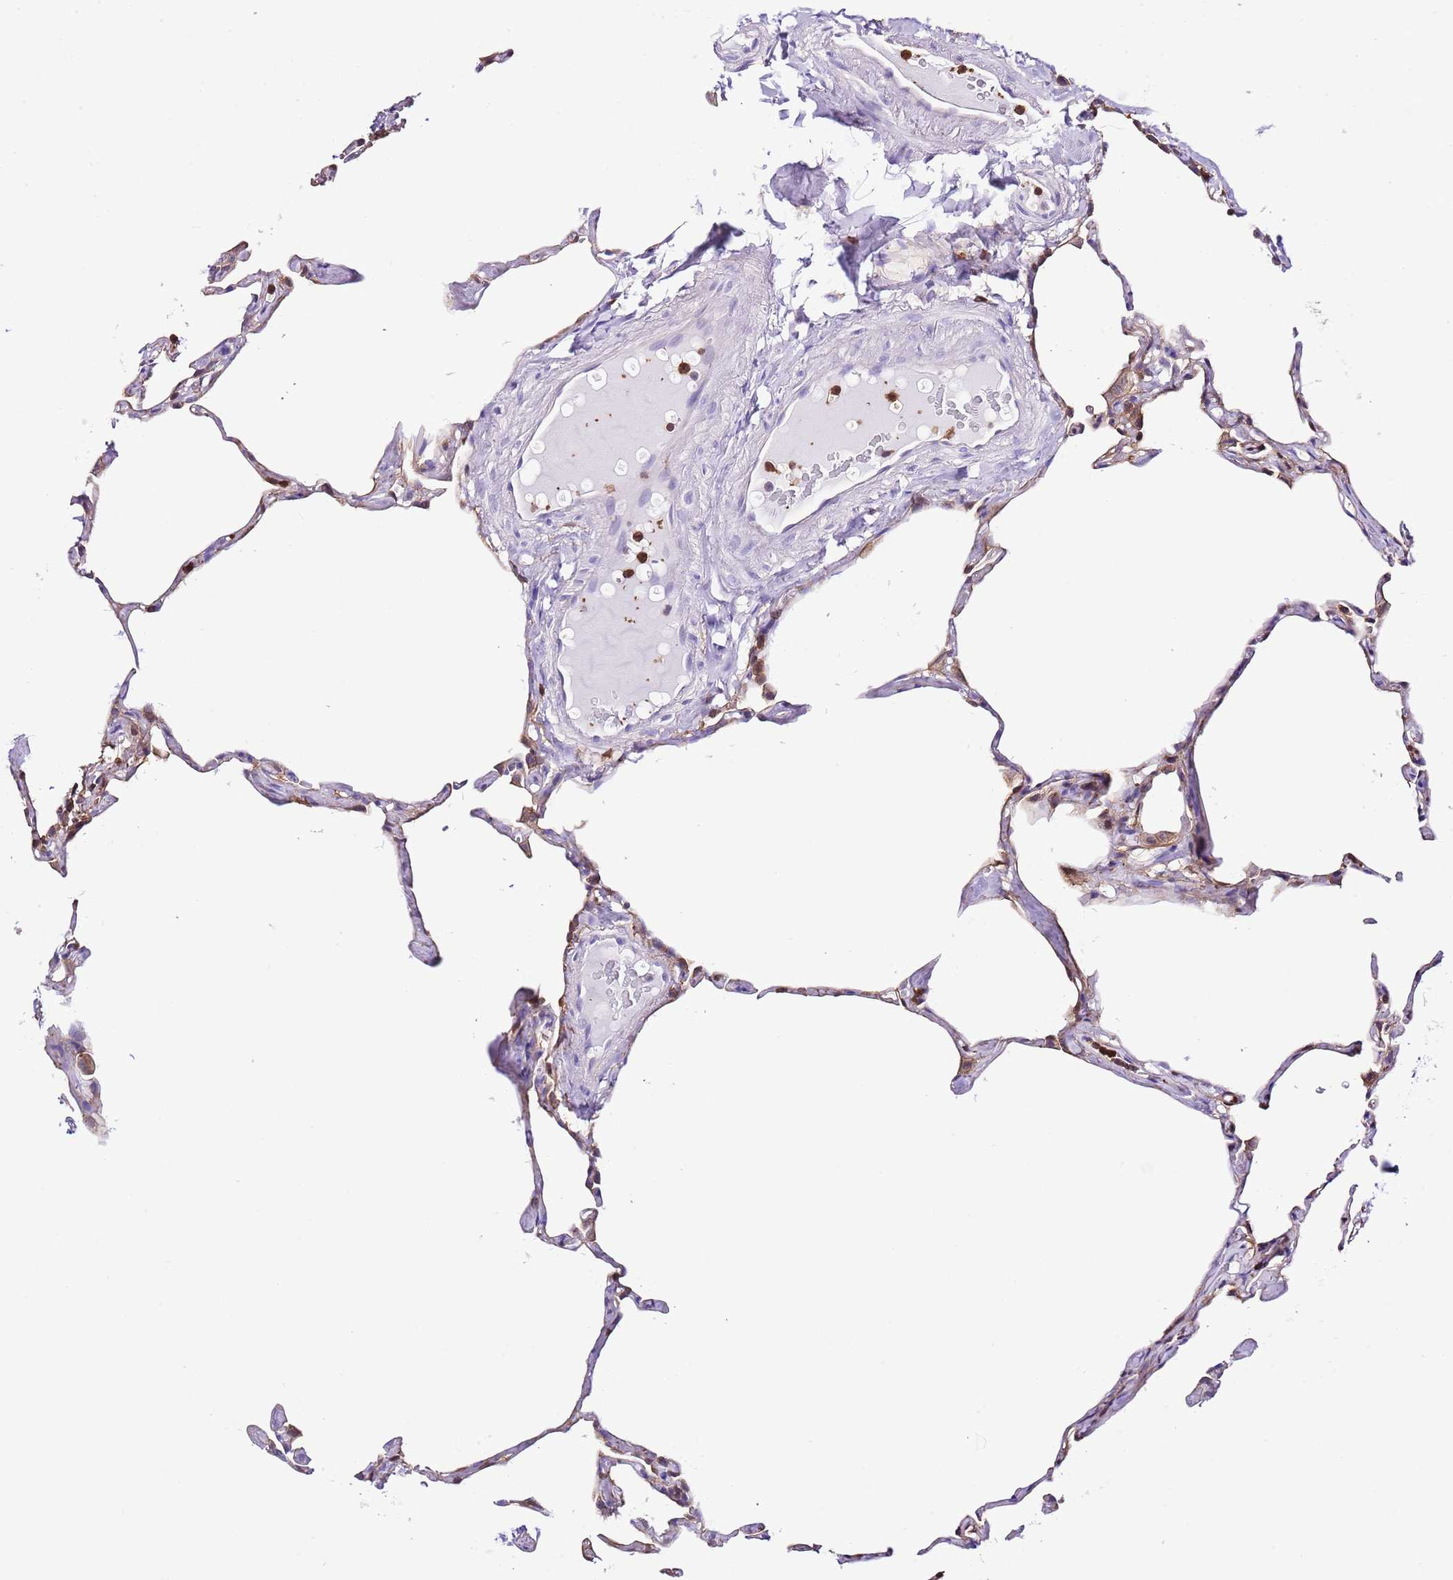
{"staining": {"intensity": "moderate", "quantity": "25%-75%", "location": "cytoplasmic/membranous"}, "tissue": "lung", "cell_type": "Alveolar cells", "image_type": "normal", "snomed": [{"axis": "morphology", "description": "Normal tissue, NOS"}, {"axis": "topography", "description": "Lung"}], "caption": "An immunohistochemistry micrograph of normal tissue is shown. Protein staining in brown highlights moderate cytoplasmic/membranous positivity in lung within alveolar cells. The protein of interest is stained brown, and the nuclei are stained in blue (DAB IHC with brightfield microscopy, high magnification).", "gene": "CNN2", "patient": {"sex": "male", "age": 65}}